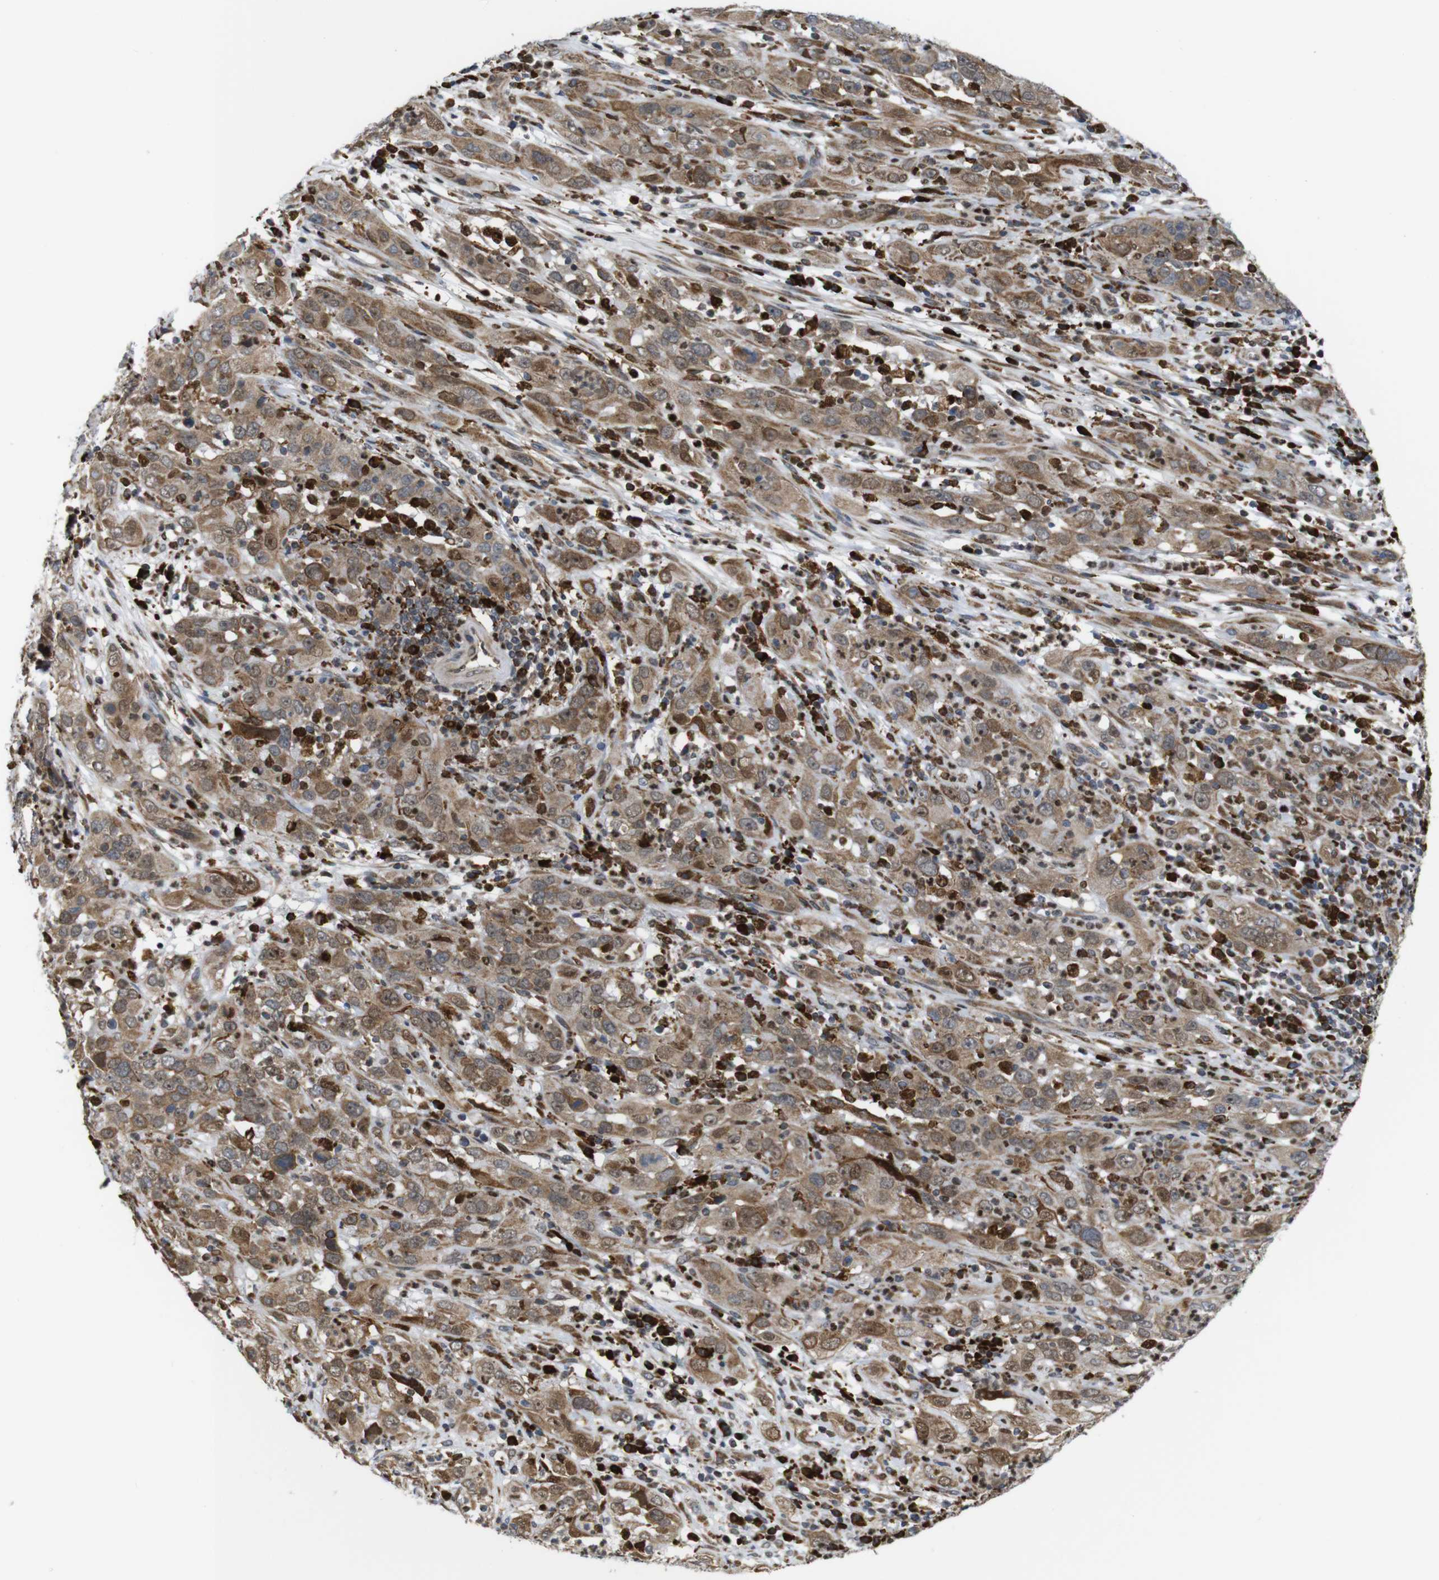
{"staining": {"intensity": "moderate", "quantity": ">75%", "location": "cytoplasmic/membranous"}, "tissue": "cervical cancer", "cell_type": "Tumor cells", "image_type": "cancer", "snomed": [{"axis": "morphology", "description": "Squamous cell carcinoma, NOS"}, {"axis": "topography", "description": "Cervix"}], "caption": "Human squamous cell carcinoma (cervical) stained with a protein marker shows moderate staining in tumor cells.", "gene": "PTPN1", "patient": {"sex": "female", "age": 32}}